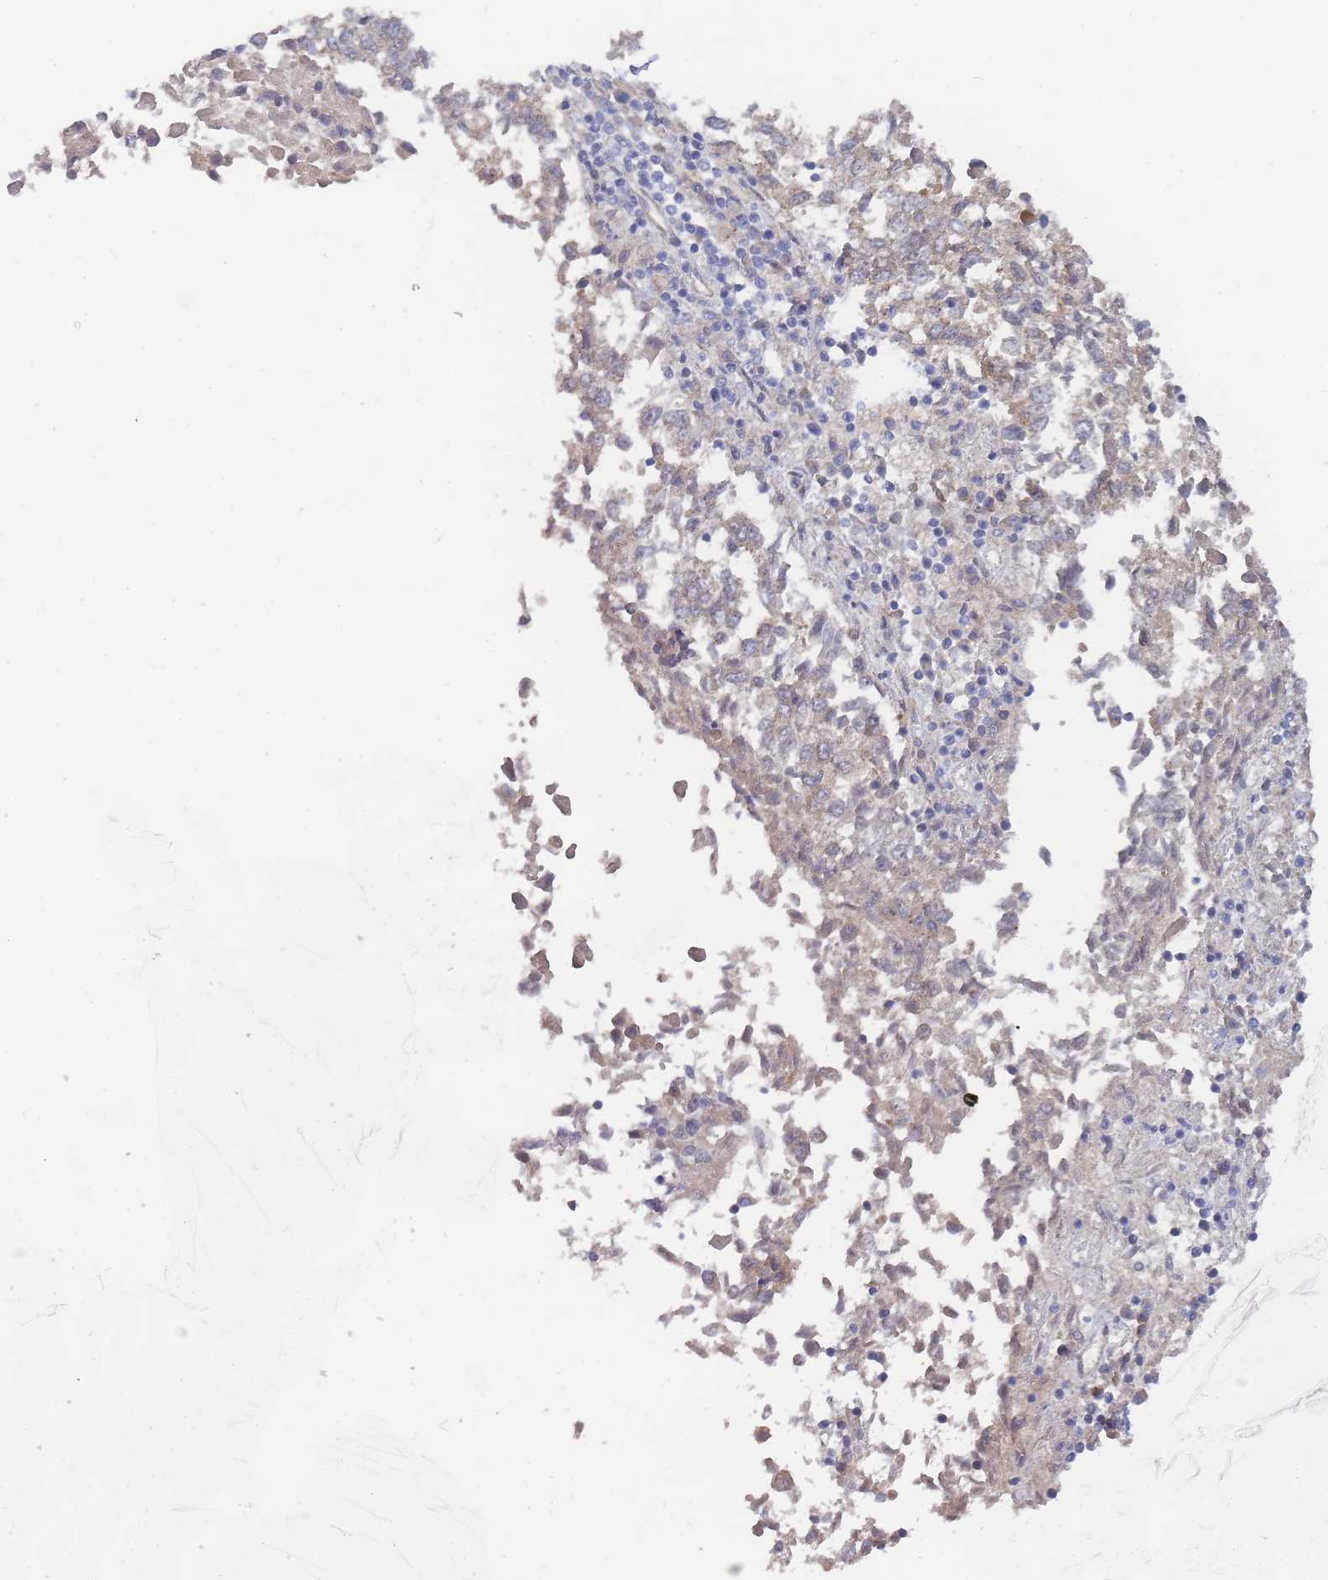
{"staining": {"intensity": "weak", "quantity": "<25%", "location": "cytoplasmic/membranous"}, "tissue": "lung cancer", "cell_type": "Tumor cells", "image_type": "cancer", "snomed": [{"axis": "morphology", "description": "Squamous cell carcinoma, NOS"}, {"axis": "topography", "description": "Lung"}], "caption": "This photomicrograph is of squamous cell carcinoma (lung) stained with IHC to label a protein in brown with the nuclei are counter-stained blue. There is no staining in tumor cells.", "gene": "NUB1", "patient": {"sex": "male", "age": 73}}